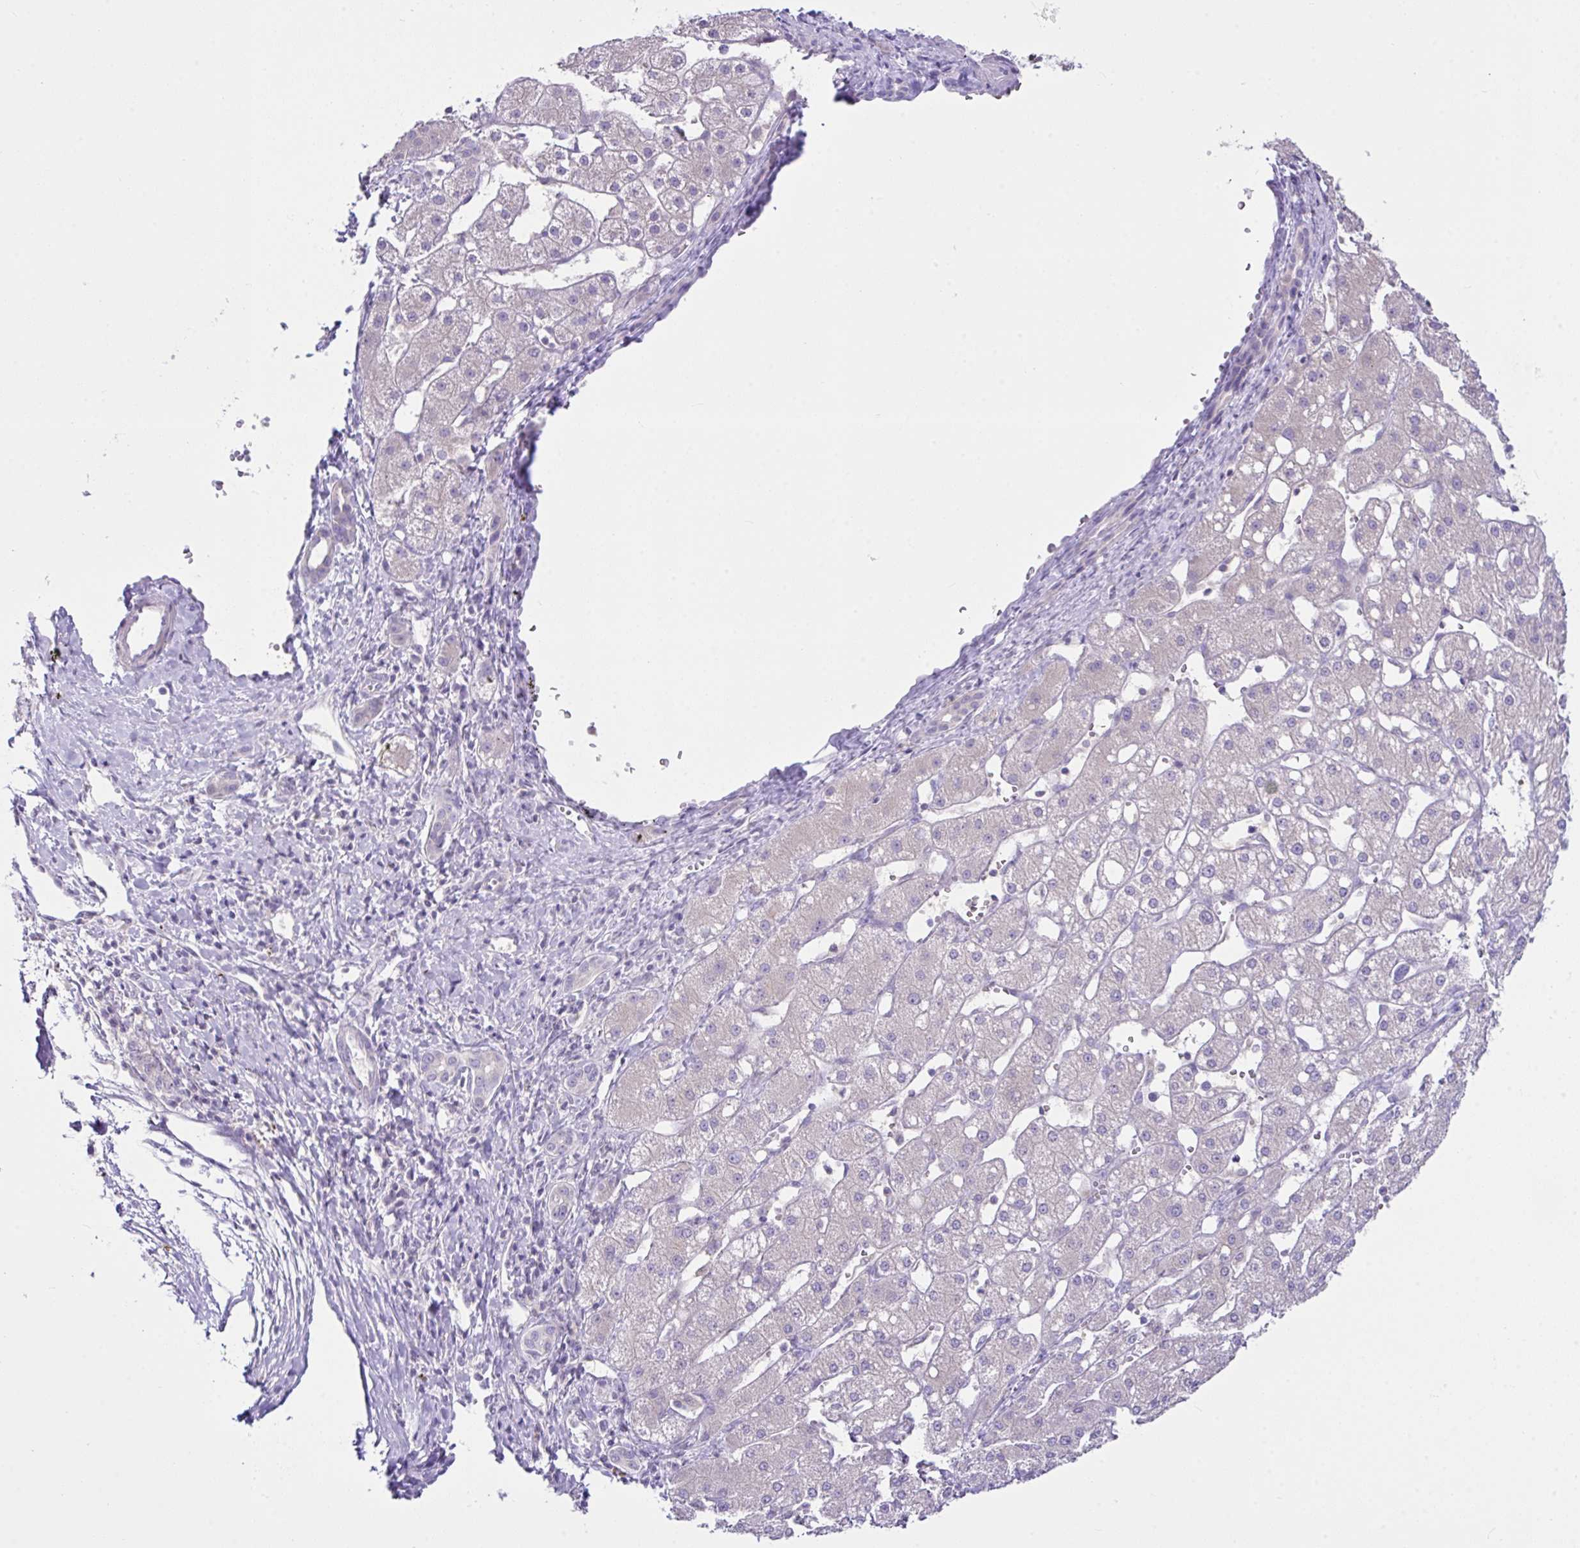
{"staining": {"intensity": "negative", "quantity": "none", "location": "none"}, "tissue": "liver cancer", "cell_type": "Tumor cells", "image_type": "cancer", "snomed": [{"axis": "morphology", "description": "Carcinoma, Hepatocellular, NOS"}, {"axis": "topography", "description": "Liver"}], "caption": "There is no significant positivity in tumor cells of liver hepatocellular carcinoma.", "gene": "D2HGDH", "patient": {"sex": "male", "age": 67}}